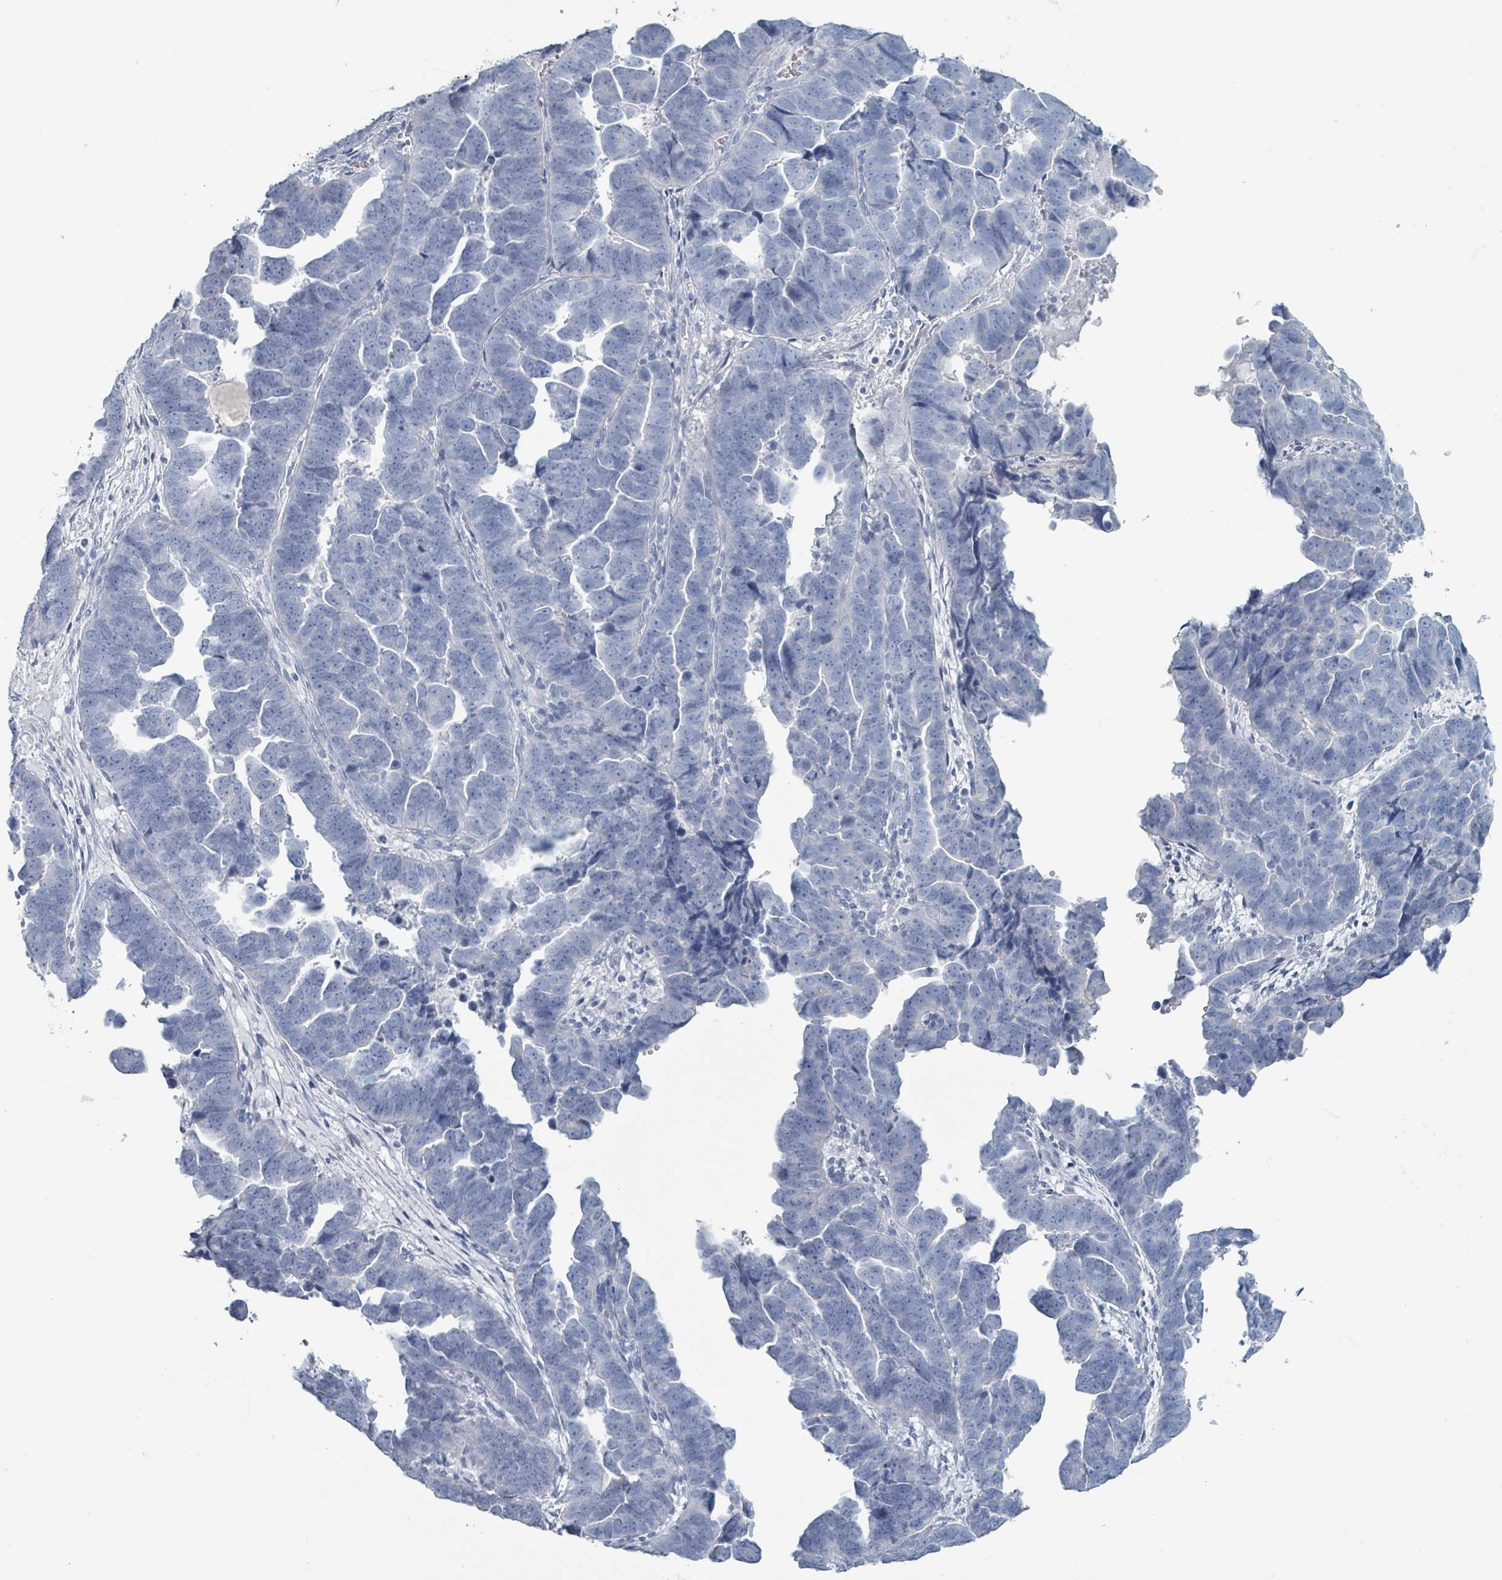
{"staining": {"intensity": "negative", "quantity": "none", "location": "none"}, "tissue": "endometrial cancer", "cell_type": "Tumor cells", "image_type": "cancer", "snomed": [{"axis": "morphology", "description": "Adenocarcinoma, NOS"}, {"axis": "topography", "description": "Endometrium"}], "caption": "Protein analysis of adenocarcinoma (endometrial) shows no significant expression in tumor cells.", "gene": "HEATR5A", "patient": {"sex": "female", "age": 75}}